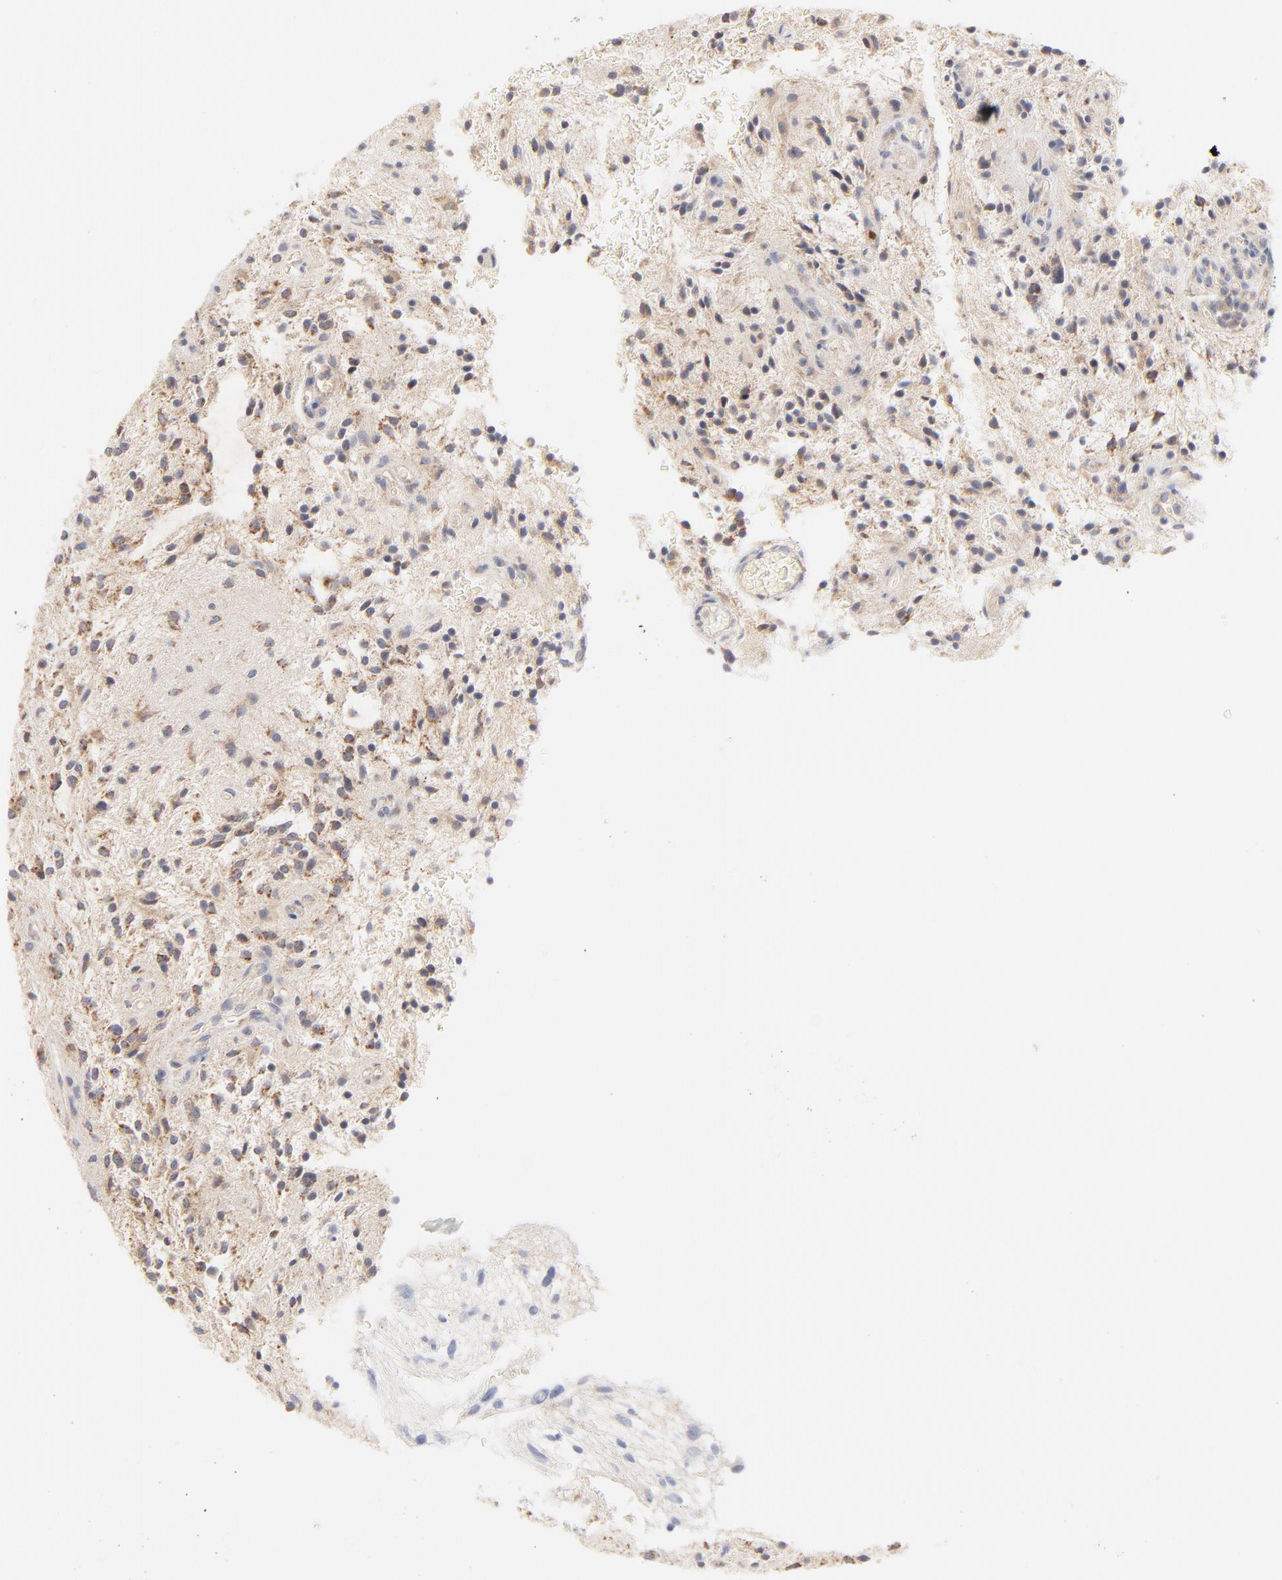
{"staining": {"intensity": "weak", "quantity": ">75%", "location": "cytoplasmic/membranous"}, "tissue": "glioma", "cell_type": "Tumor cells", "image_type": "cancer", "snomed": [{"axis": "morphology", "description": "Glioma, malignant, NOS"}, {"axis": "topography", "description": "Cerebellum"}], "caption": "IHC (DAB (3,3'-diaminobenzidine)) staining of human malignant glioma displays weak cytoplasmic/membranous protein expression in approximately >75% of tumor cells.", "gene": "MTERF2", "patient": {"sex": "female", "age": 10}}